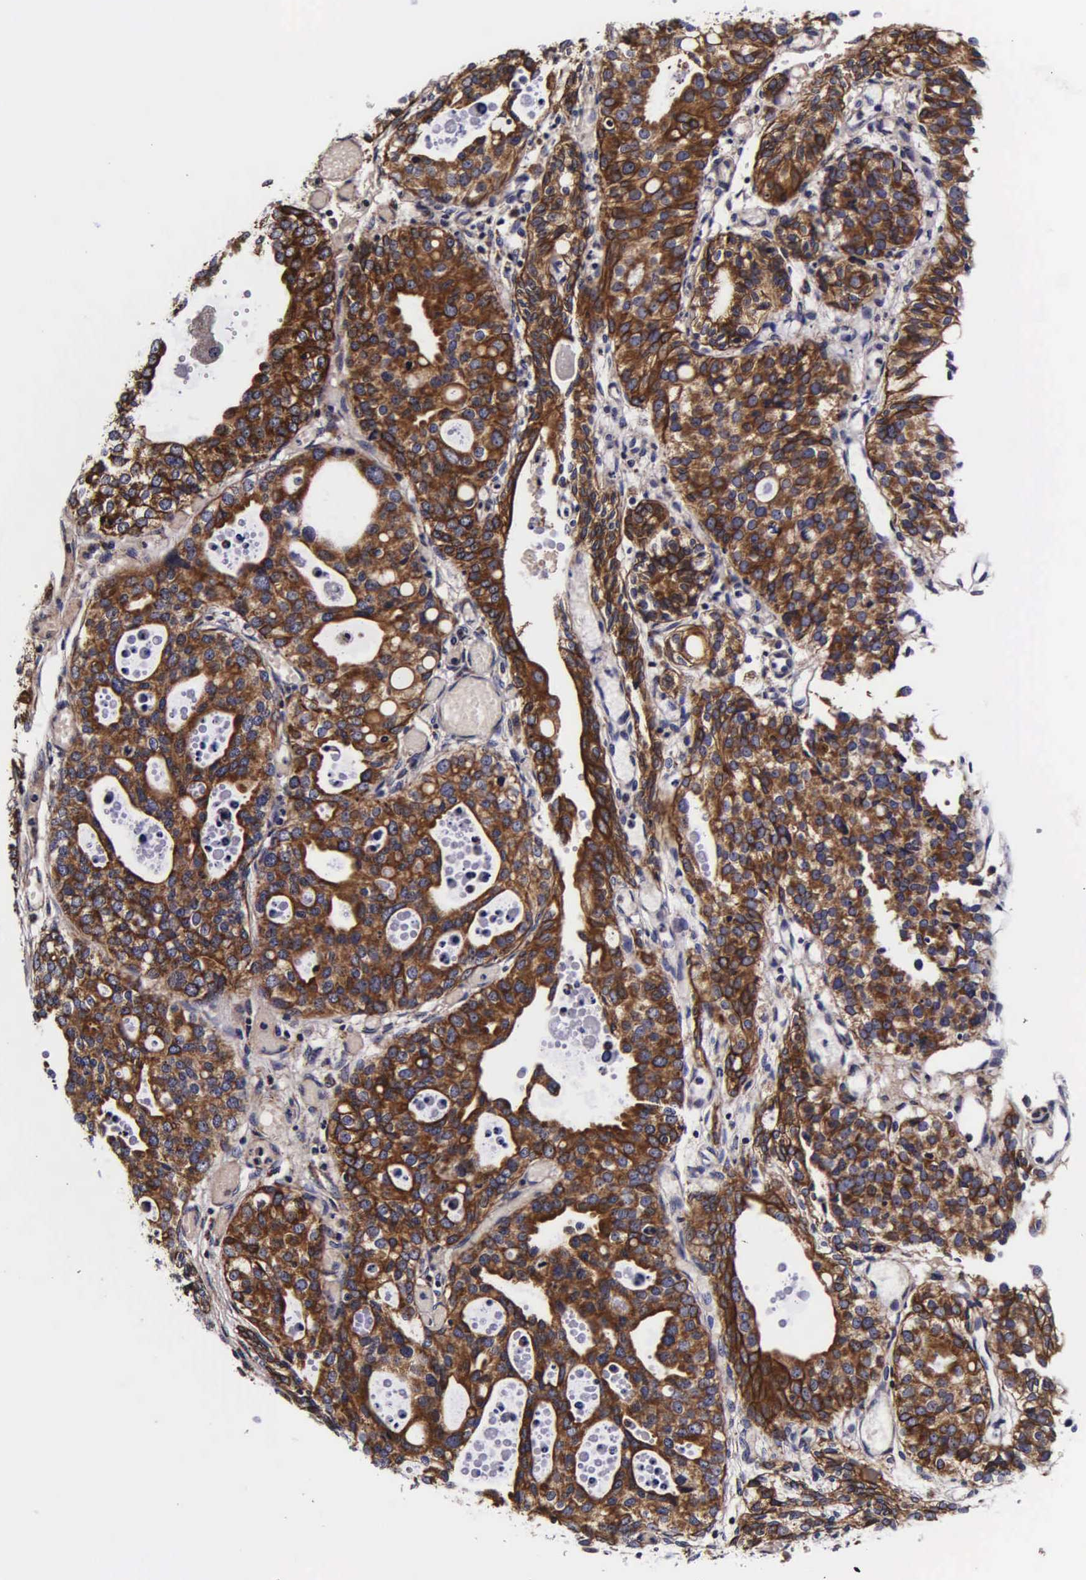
{"staining": {"intensity": "strong", "quantity": ">75%", "location": "cytoplasmic/membranous"}, "tissue": "urothelial cancer", "cell_type": "Tumor cells", "image_type": "cancer", "snomed": [{"axis": "morphology", "description": "Urothelial carcinoma, High grade"}, {"axis": "topography", "description": "Urinary bladder"}], "caption": "IHC of urothelial cancer shows high levels of strong cytoplasmic/membranous expression in approximately >75% of tumor cells.", "gene": "PSMA3", "patient": {"sex": "male", "age": 78}}